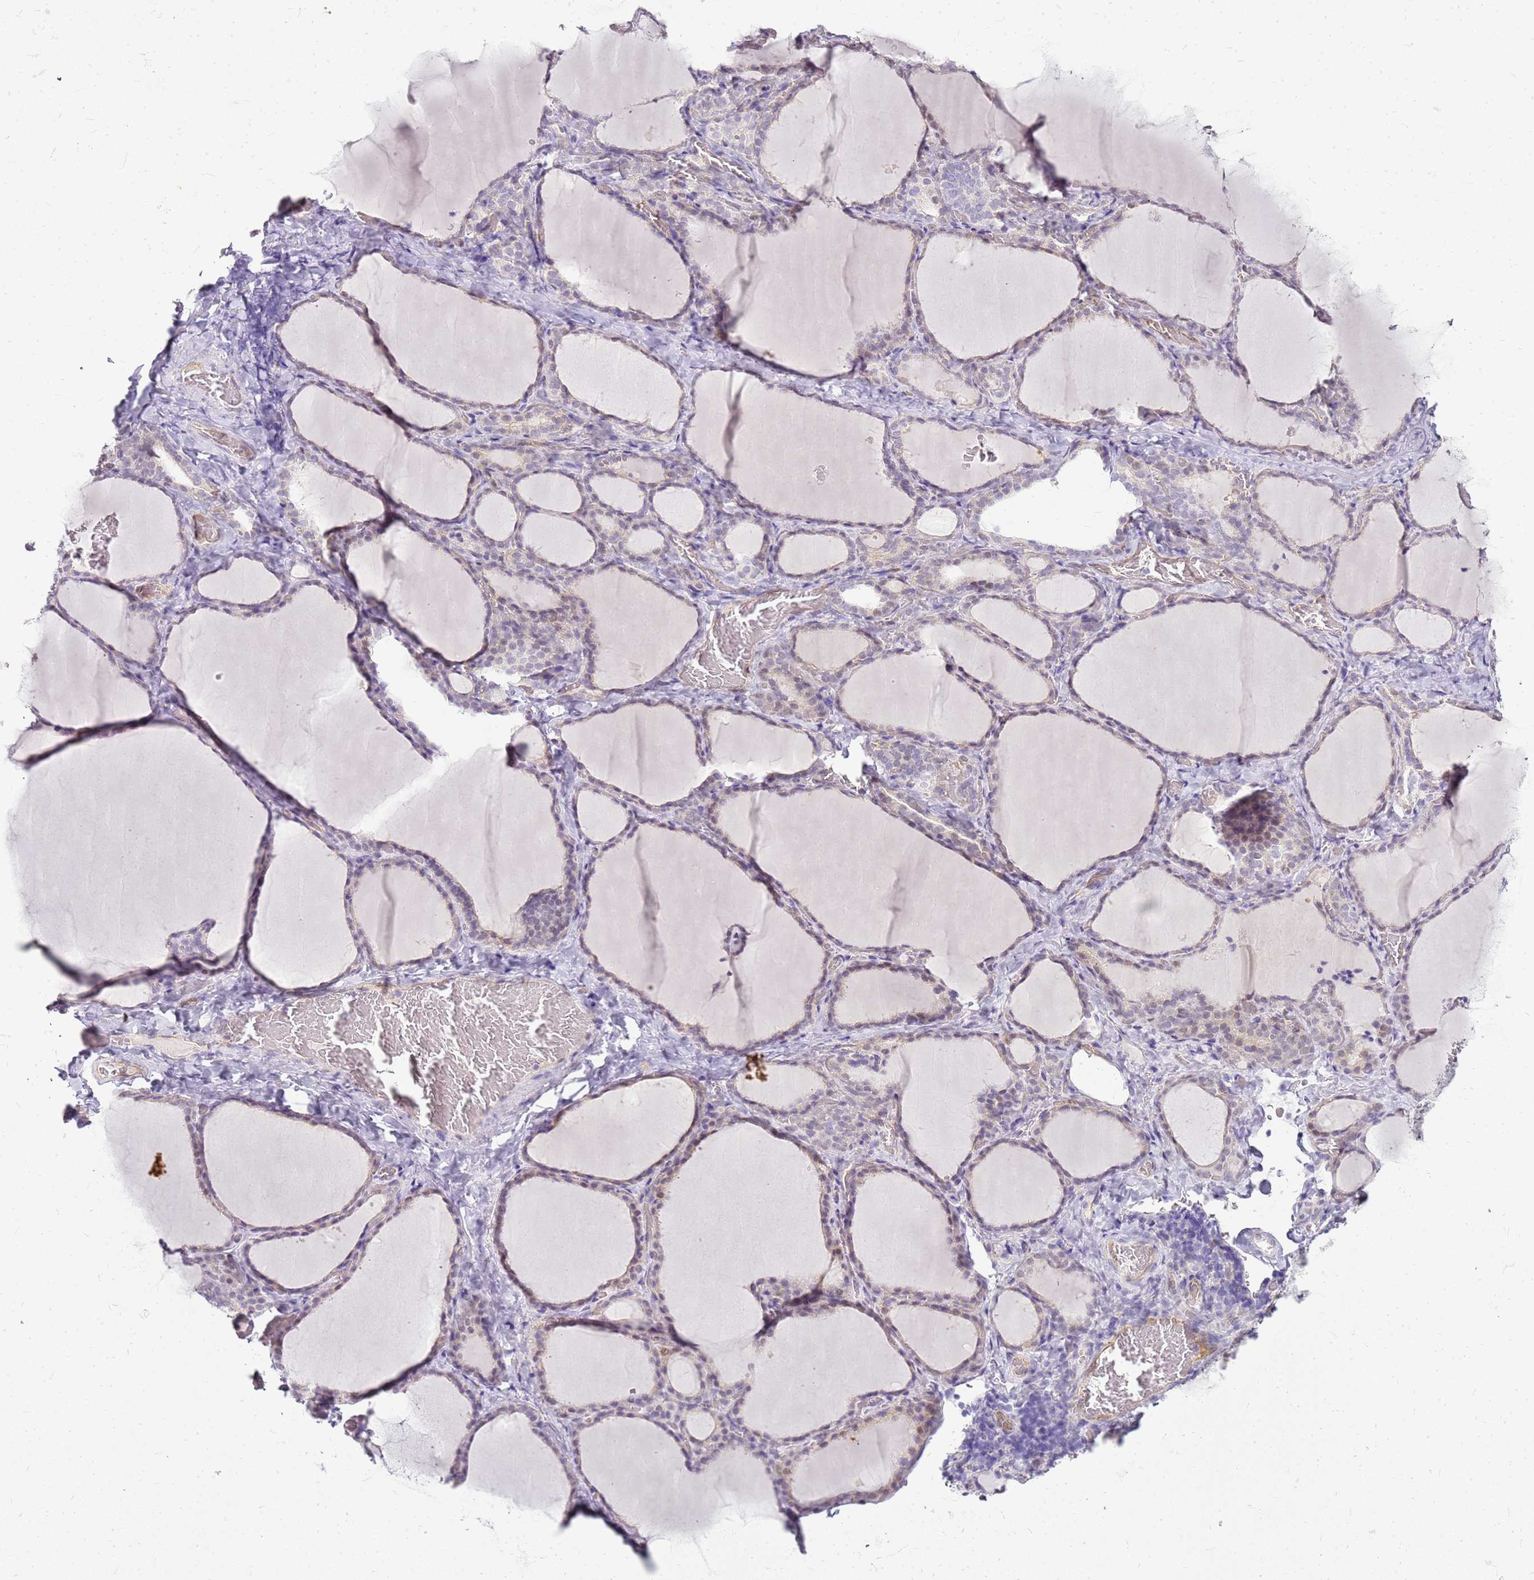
{"staining": {"intensity": "weak", "quantity": "25%-75%", "location": "cytoplasmic/membranous,nuclear"}, "tissue": "thyroid gland", "cell_type": "Glandular cells", "image_type": "normal", "snomed": [{"axis": "morphology", "description": "Normal tissue, NOS"}, {"axis": "topography", "description": "Thyroid gland"}], "caption": "DAB immunohistochemical staining of unremarkable human thyroid gland reveals weak cytoplasmic/membranous,nuclear protein expression in about 25%-75% of glandular cells. The staining was performed using DAB (3,3'-diaminobenzidine) to visualize the protein expression in brown, while the nuclei were stained in blue with hematoxylin (Magnification: 20x).", "gene": "SULT1E1", "patient": {"sex": "female", "age": 39}}